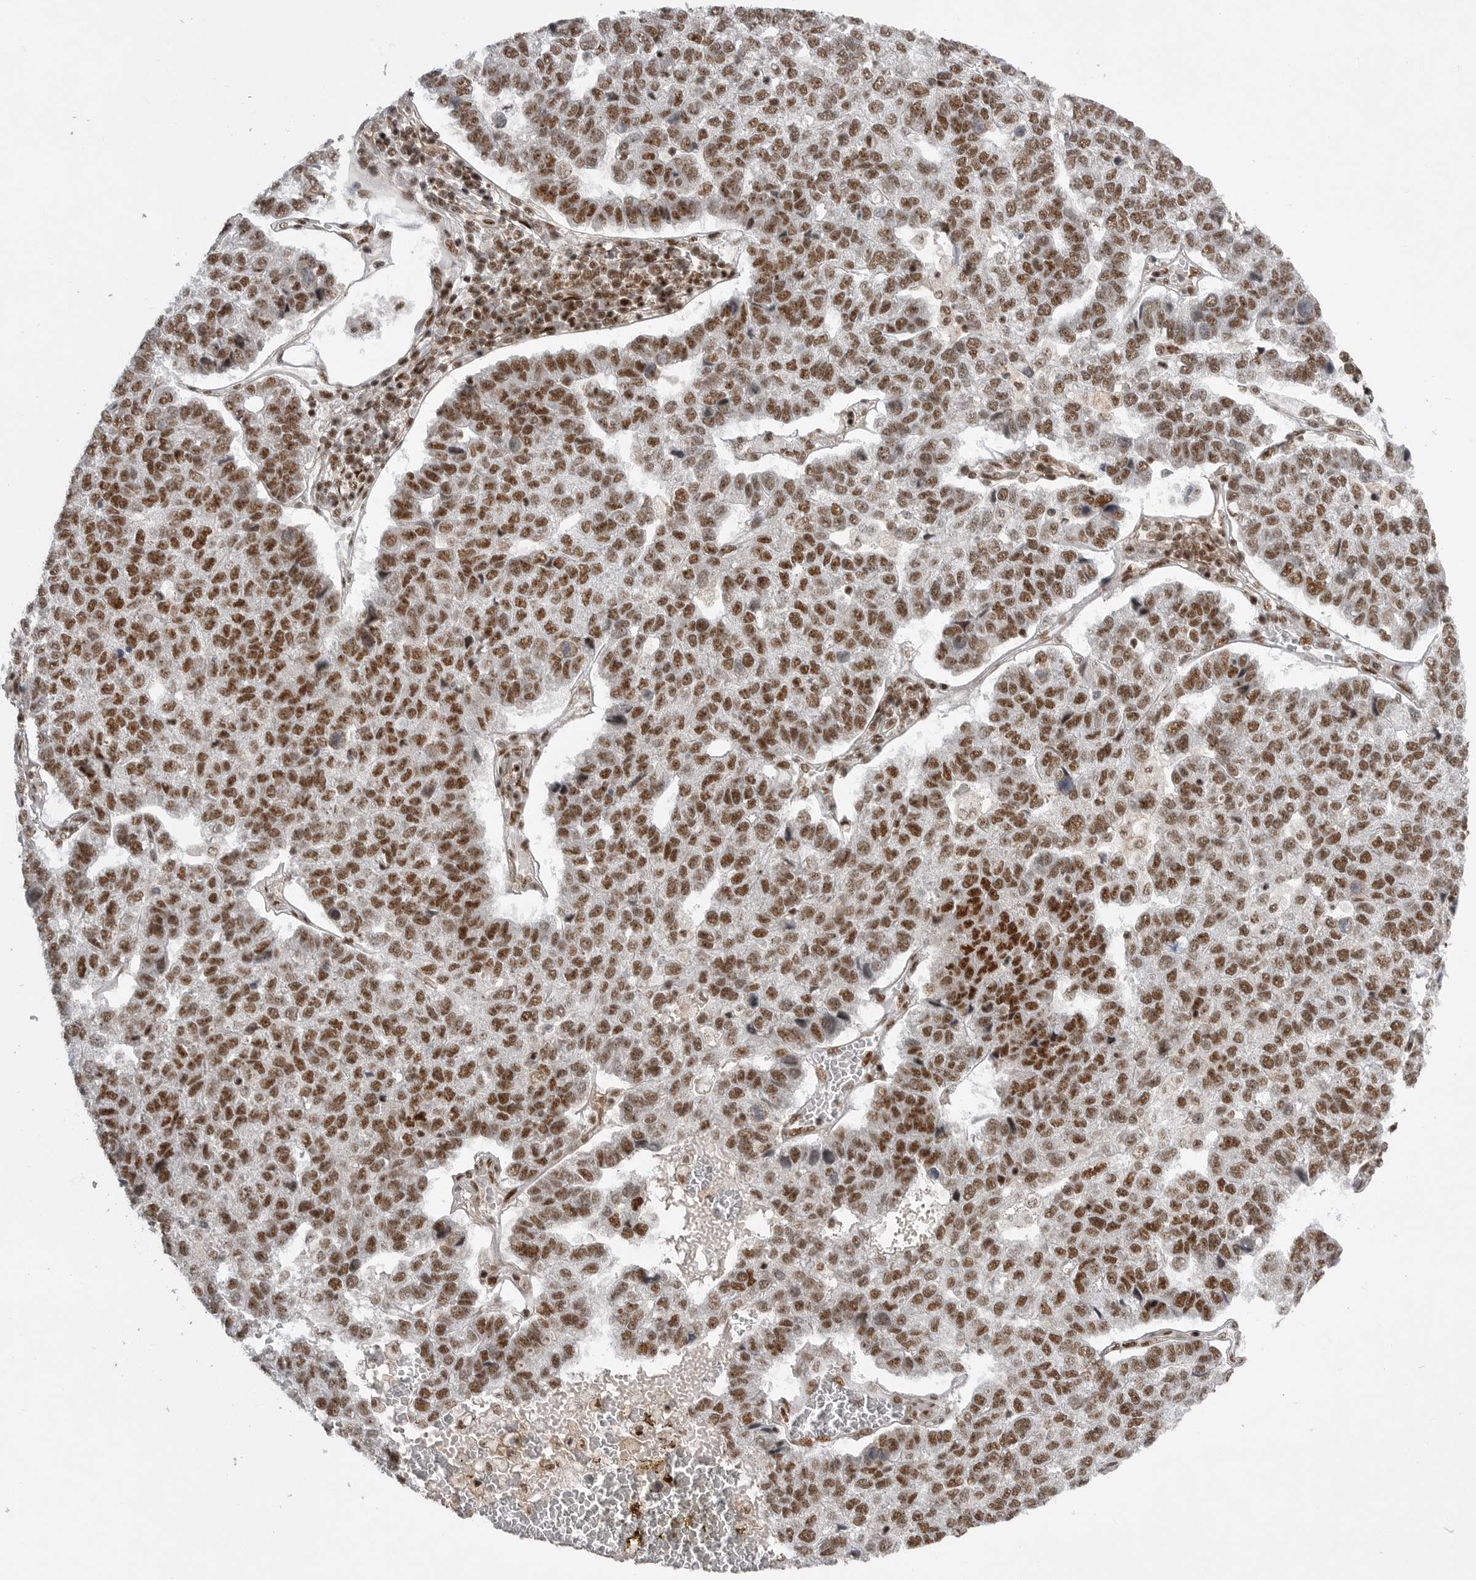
{"staining": {"intensity": "moderate", "quantity": ">75%", "location": "nuclear"}, "tissue": "pancreatic cancer", "cell_type": "Tumor cells", "image_type": "cancer", "snomed": [{"axis": "morphology", "description": "Adenocarcinoma, NOS"}, {"axis": "topography", "description": "Pancreas"}], "caption": "A photomicrograph of pancreatic cancer (adenocarcinoma) stained for a protein shows moderate nuclear brown staining in tumor cells. (DAB IHC with brightfield microscopy, high magnification).", "gene": "PPP1R8", "patient": {"sex": "female", "age": 61}}